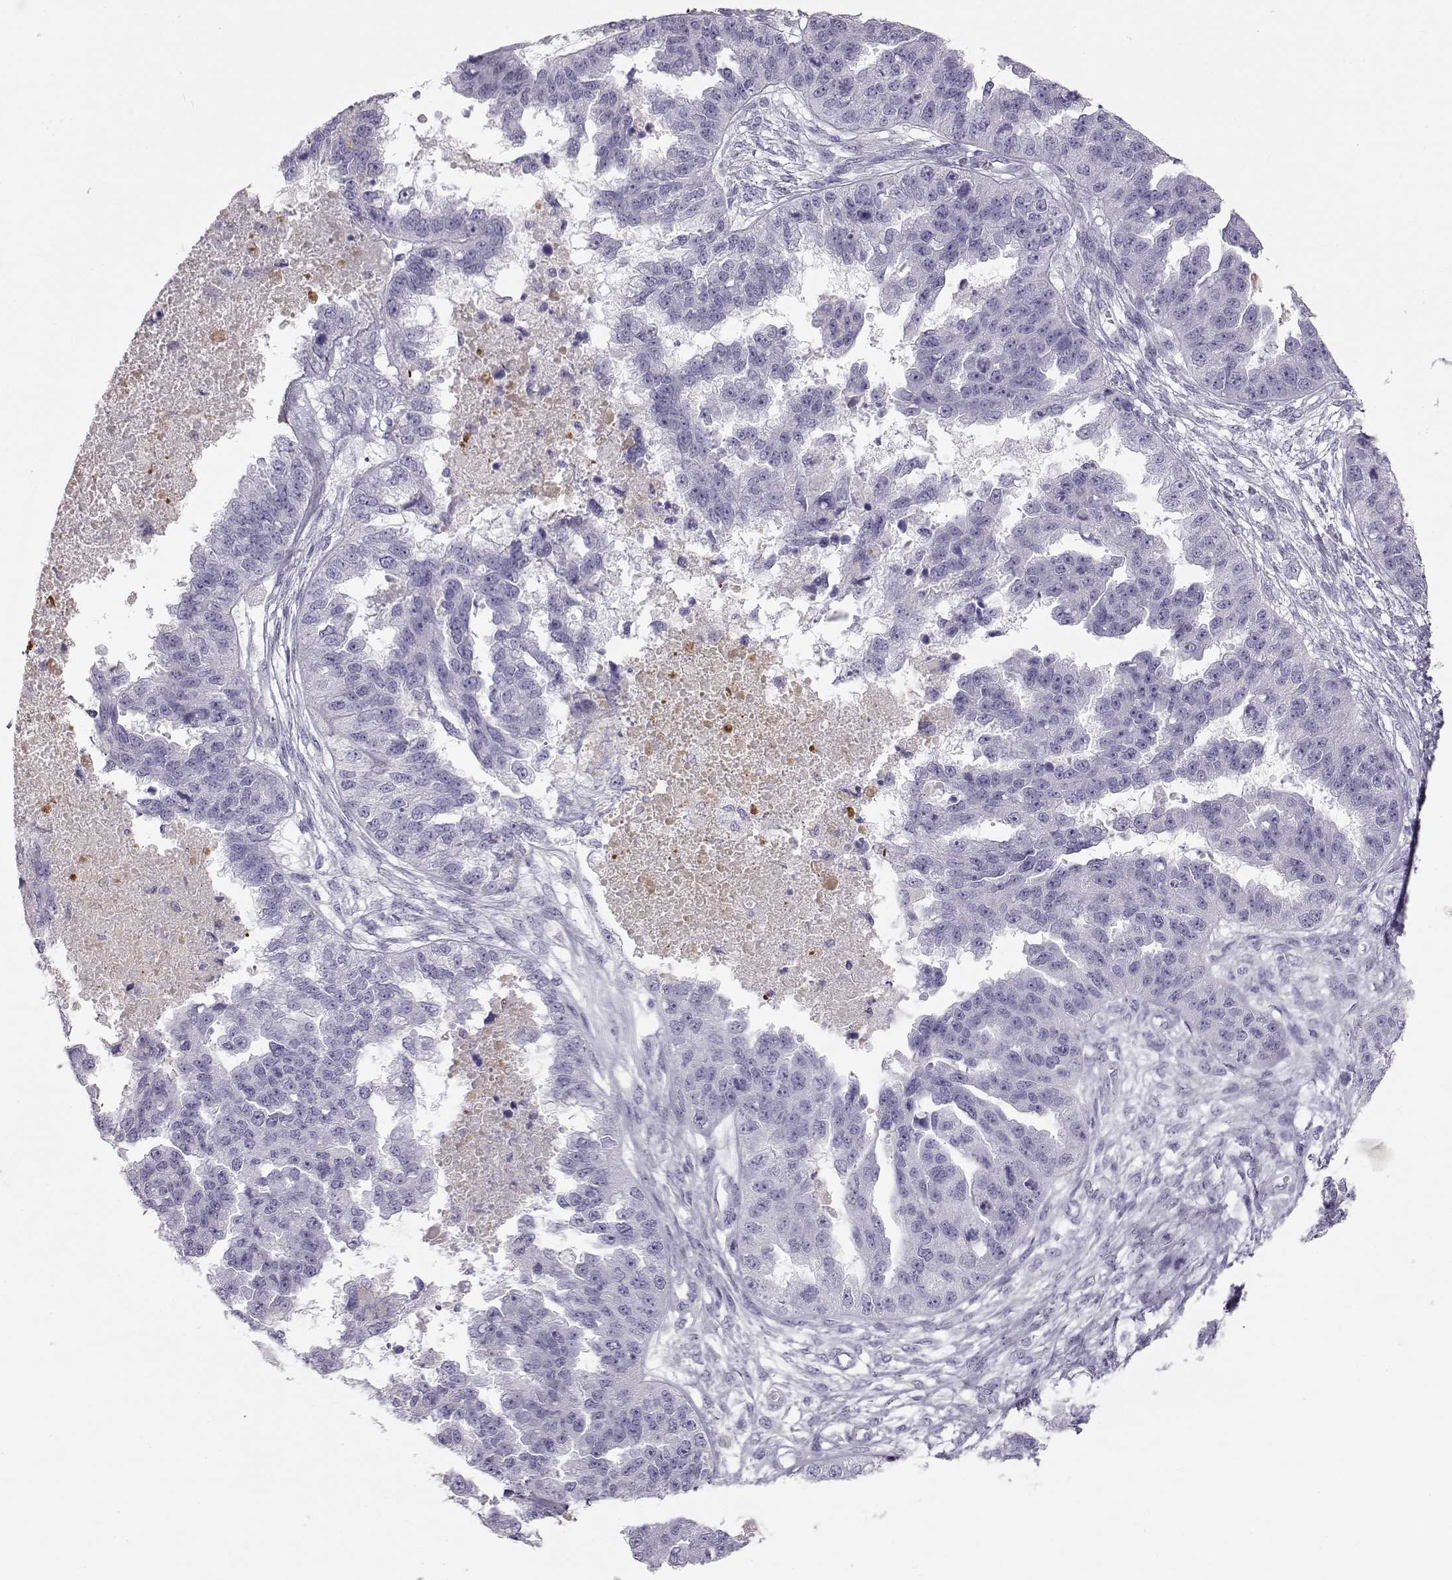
{"staining": {"intensity": "negative", "quantity": "none", "location": "none"}, "tissue": "ovarian cancer", "cell_type": "Tumor cells", "image_type": "cancer", "snomed": [{"axis": "morphology", "description": "Cystadenocarcinoma, serous, NOS"}, {"axis": "topography", "description": "Ovary"}], "caption": "High power microscopy image of an immunohistochemistry (IHC) histopathology image of ovarian cancer (serous cystadenocarcinoma), revealing no significant staining in tumor cells. (DAB (3,3'-diaminobenzidine) immunohistochemistry, high magnification).", "gene": "MIP", "patient": {"sex": "female", "age": 58}}